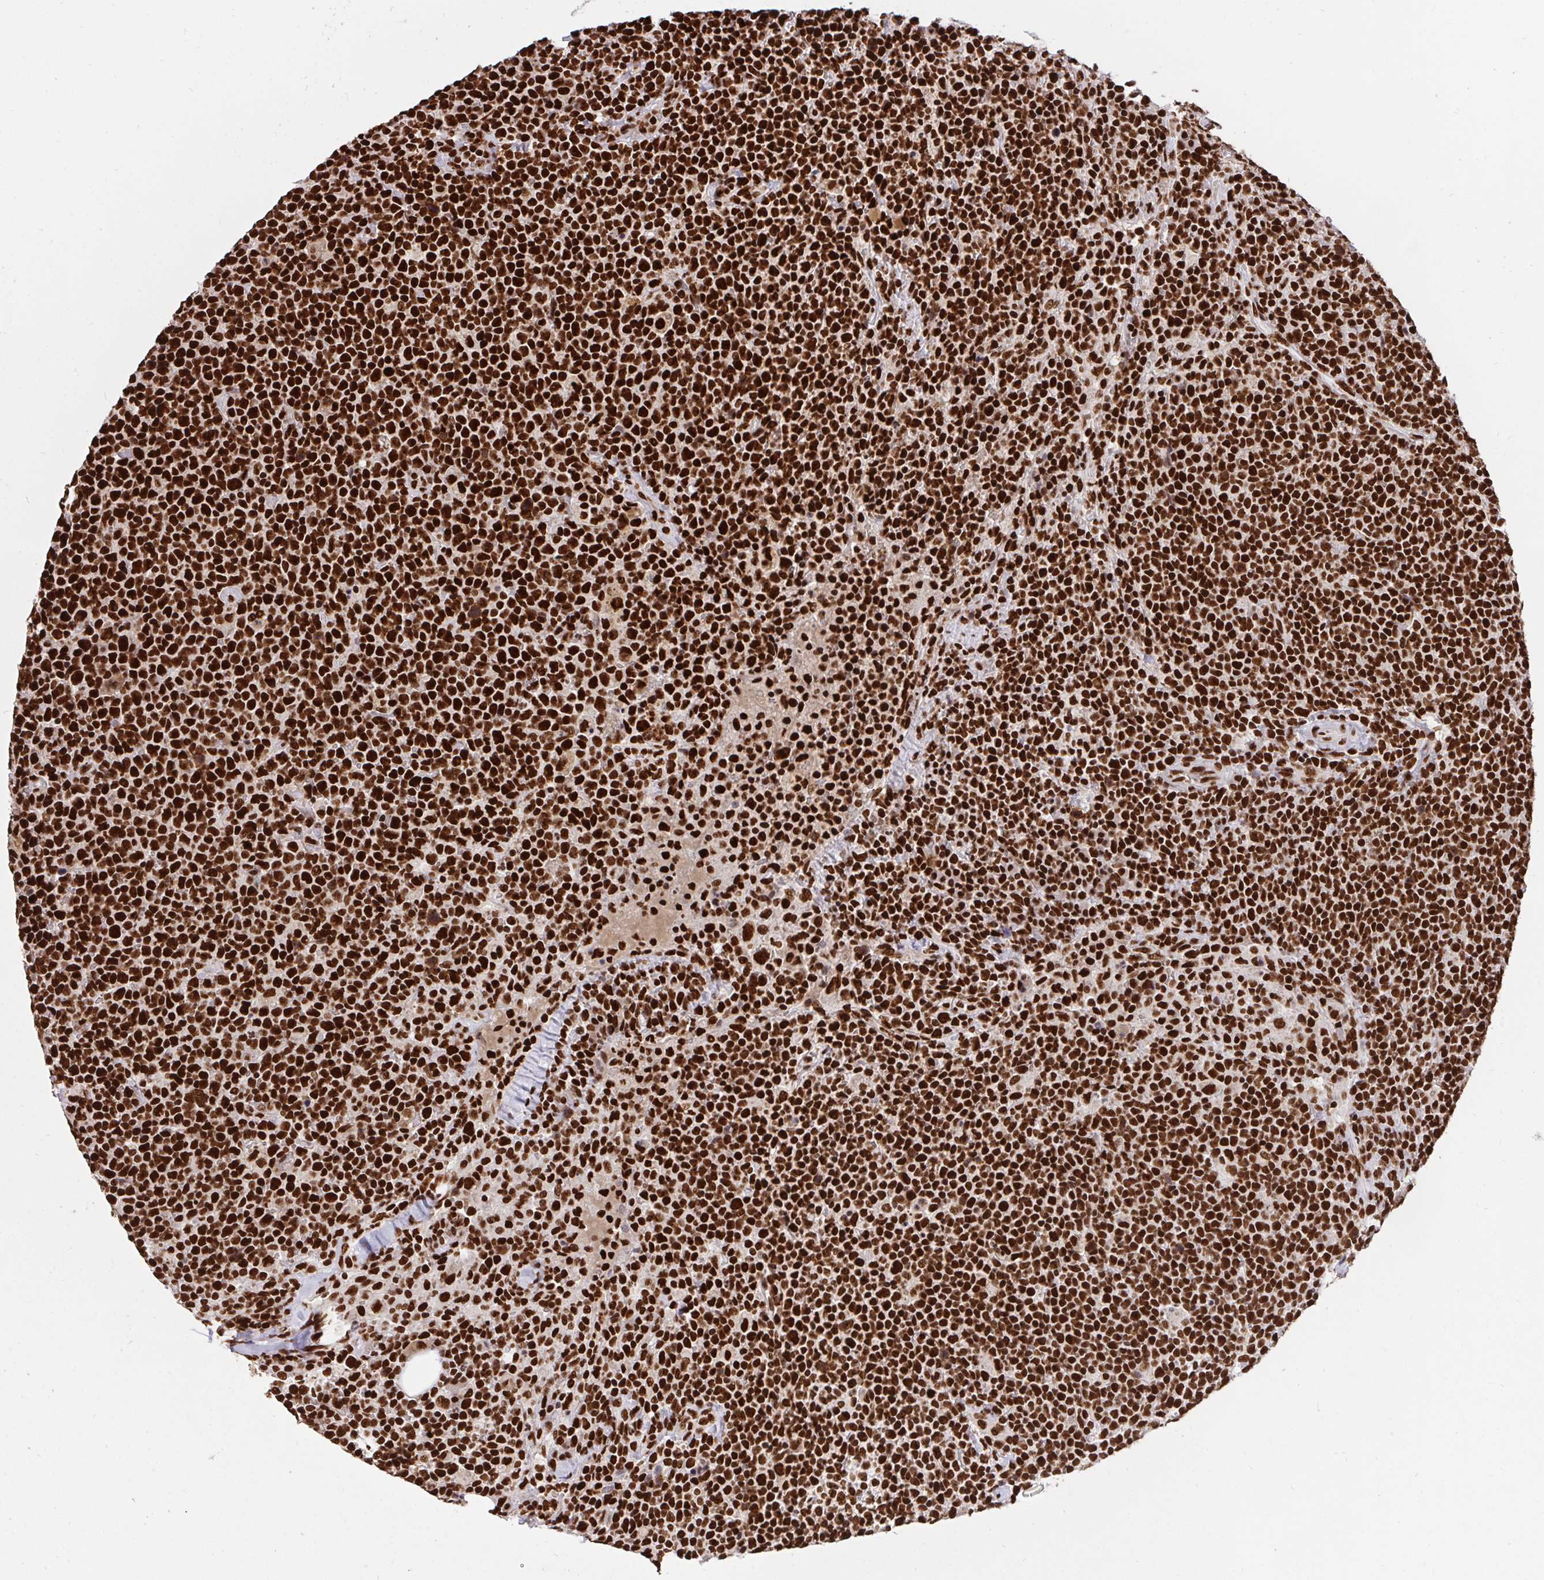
{"staining": {"intensity": "strong", "quantity": ">75%", "location": "nuclear"}, "tissue": "lymphoma", "cell_type": "Tumor cells", "image_type": "cancer", "snomed": [{"axis": "morphology", "description": "Malignant lymphoma, non-Hodgkin's type, High grade"}, {"axis": "topography", "description": "Lymph node"}], "caption": "Immunohistochemistry (DAB (3,3'-diaminobenzidine)) staining of human malignant lymphoma, non-Hodgkin's type (high-grade) exhibits strong nuclear protein expression in approximately >75% of tumor cells. (DAB IHC, brown staining for protein, blue staining for nuclei).", "gene": "HNRNPL", "patient": {"sex": "male", "age": 61}}